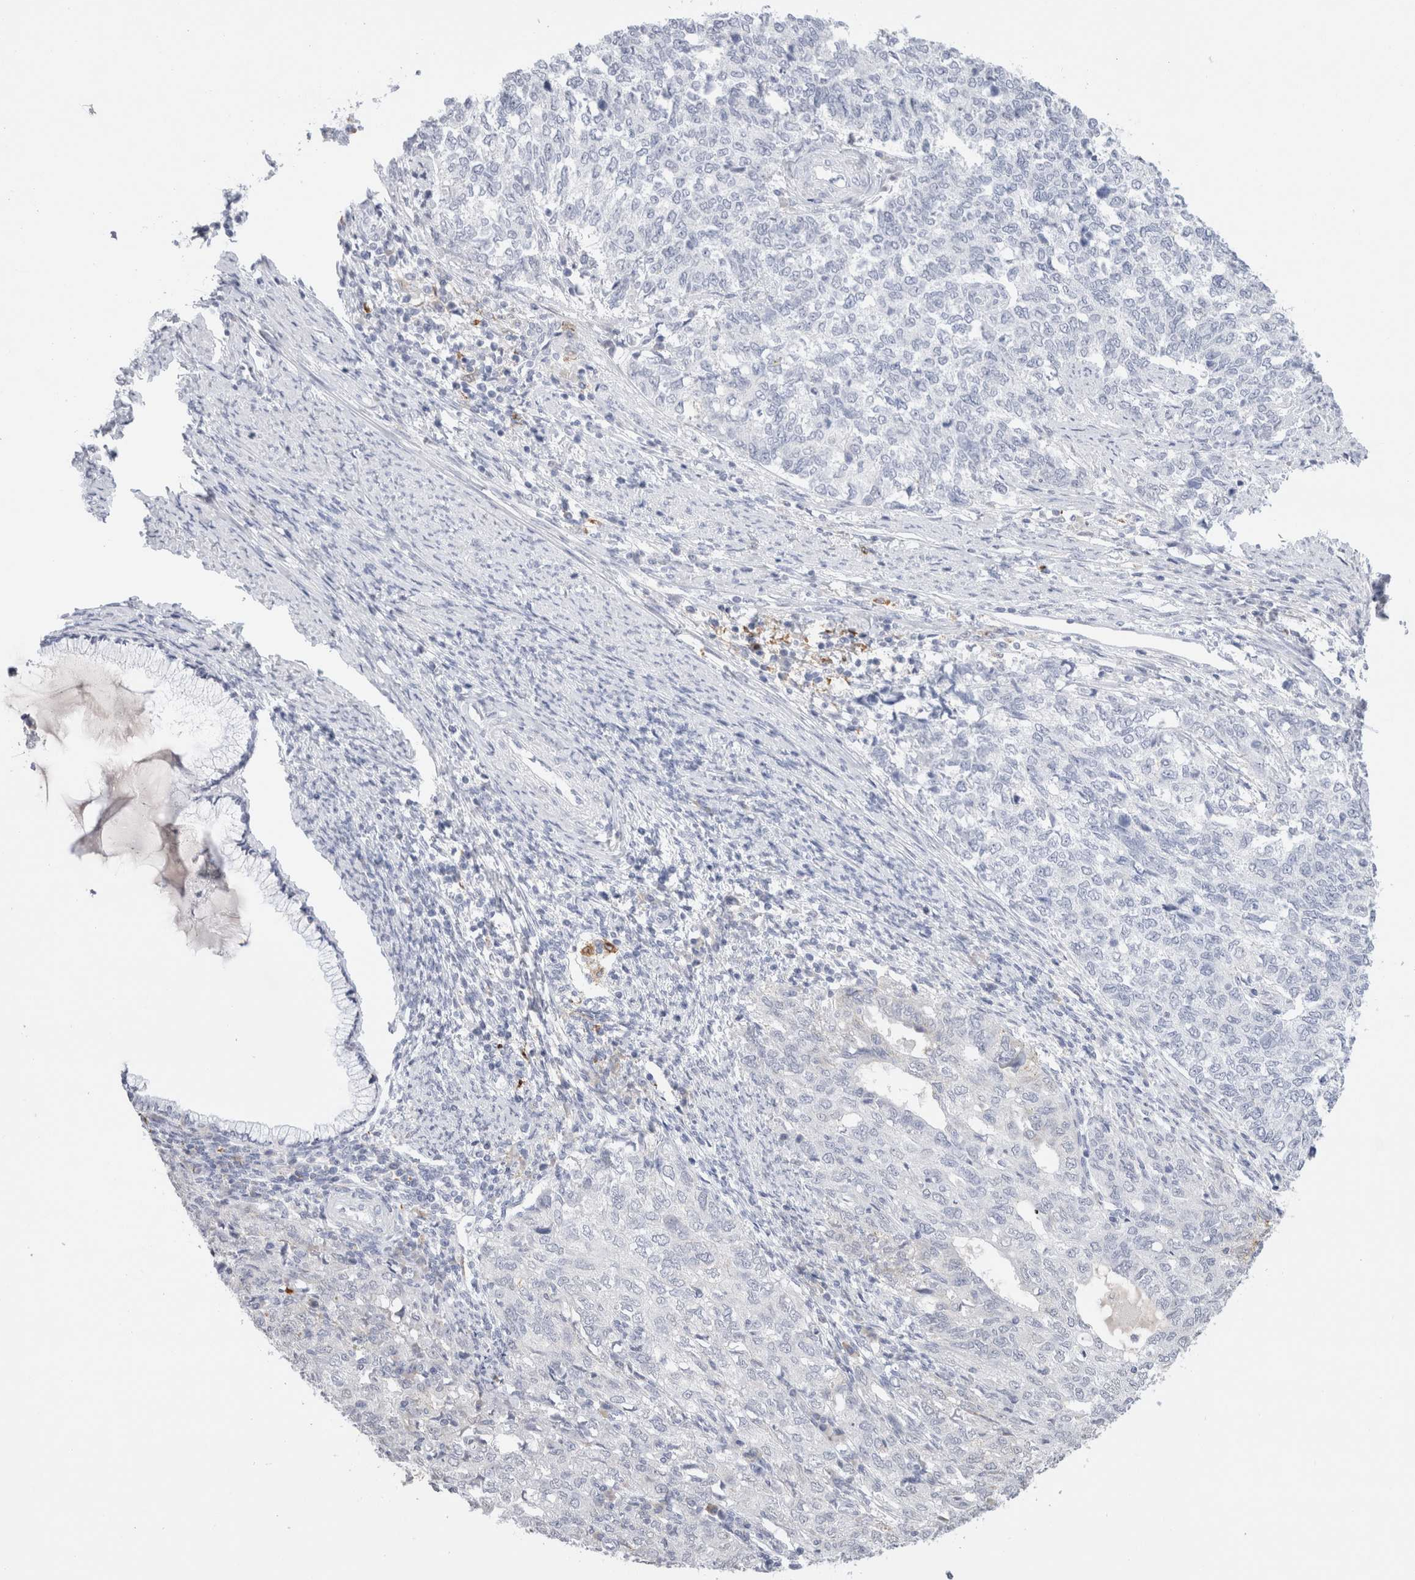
{"staining": {"intensity": "negative", "quantity": "none", "location": "none"}, "tissue": "cervical cancer", "cell_type": "Tumor cells", "image_type": "cancer", "snomed": [{"axis": "morphology", "description": "Squamous cell carcinoma, NOS"}, {"axis": "topography", "description": "Cervix"}], "caption": "Immunohistochemical staining of human cervical squamous cell carcinoma reveals no significant expression in tumor cells.", "gene": "LAMP3", "patient": {"sex": "female", "age": 63}}